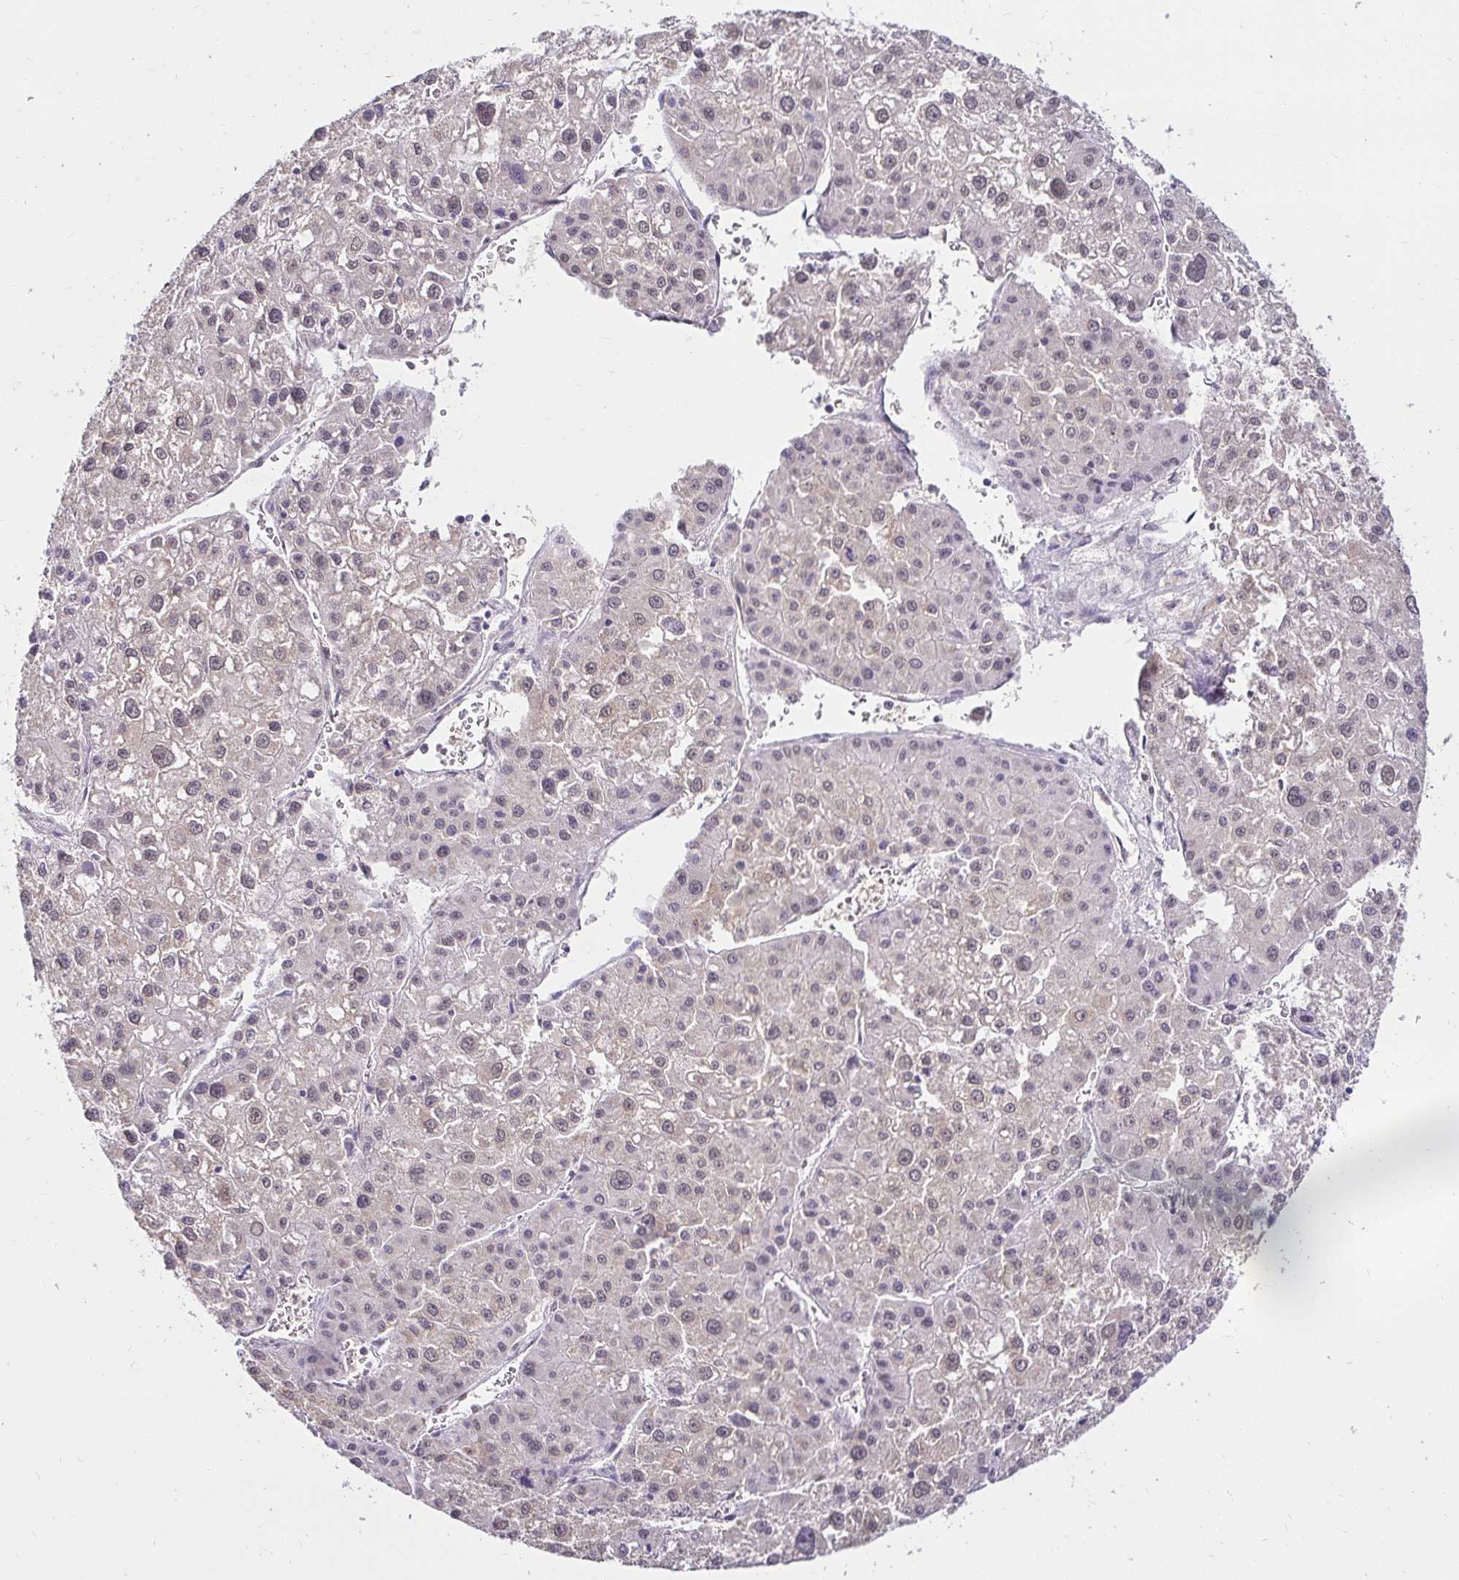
{"staining": {"intensity": "weak", "quantity": "25%-75%", "location": "nuclear"}, "tissue": "liver cancer", "cell_type": "Tumor cells", "image_type": "cancer", "snomed": [{"axis": "morphology", "description": "Carcinoma, Hepatocellular, NOS"}, {"axis": "topography", "description": "Liver"}], "caption": "Immunohistochemistry (IHC) photomicrograph of neoplastic tissue: human hepatocellular carcinoma (liver) stained using immunohistochemistry exhibits low levels of weak protein expression localized specifically in the nuclear of tumor cells, appearing as a nuclear brown color.", "gene": "RIMS4", "patient": {"sex": "male", "age": 73}}